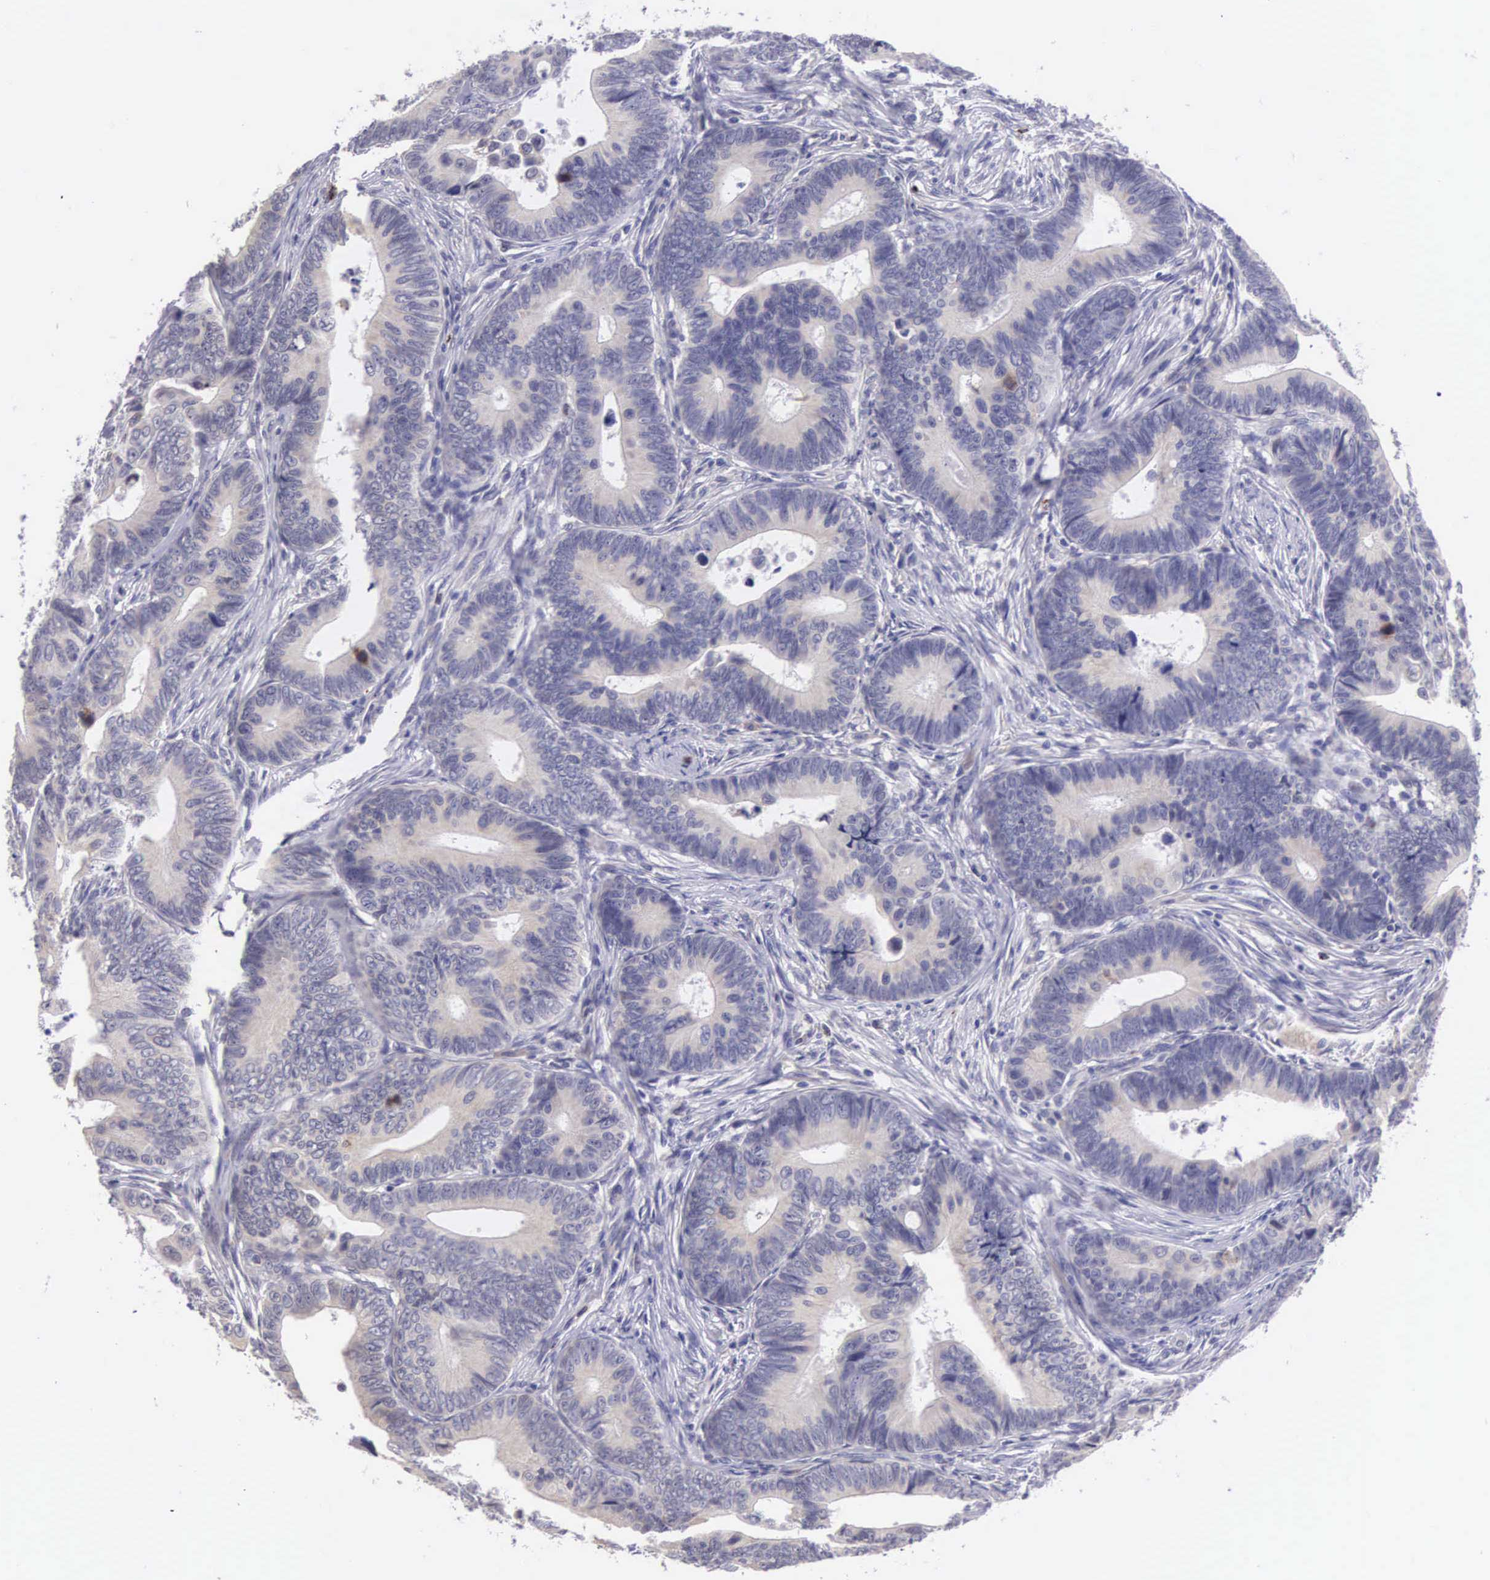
{"staining": {"intensity": "moderate", "quantity": "<25%", "location": "cytoplasmic/membranous"}, "tissue": "colorectal cancer", "cell_type": "Tumor cells", "image_type": "cancer", "snomed": [{"axis": "morphology", "description": "Adenocarcinoma, NOS"}, {"axis": "topography", "description": "Colon"}], "caption": "Immunohistochemistry (IHC) histopathology image of neoplastic tissue: human adenocarcinoma (colorectal) stained using immunohistochemistry displays low levels of moderate protein expression localized specifically in the cytoplasmic/membranous of tumor cells, appearing as a cytoplasmic/membranous brown color.", "gene": "ARG2", "patient": {"sex": "female", "age": 78}}